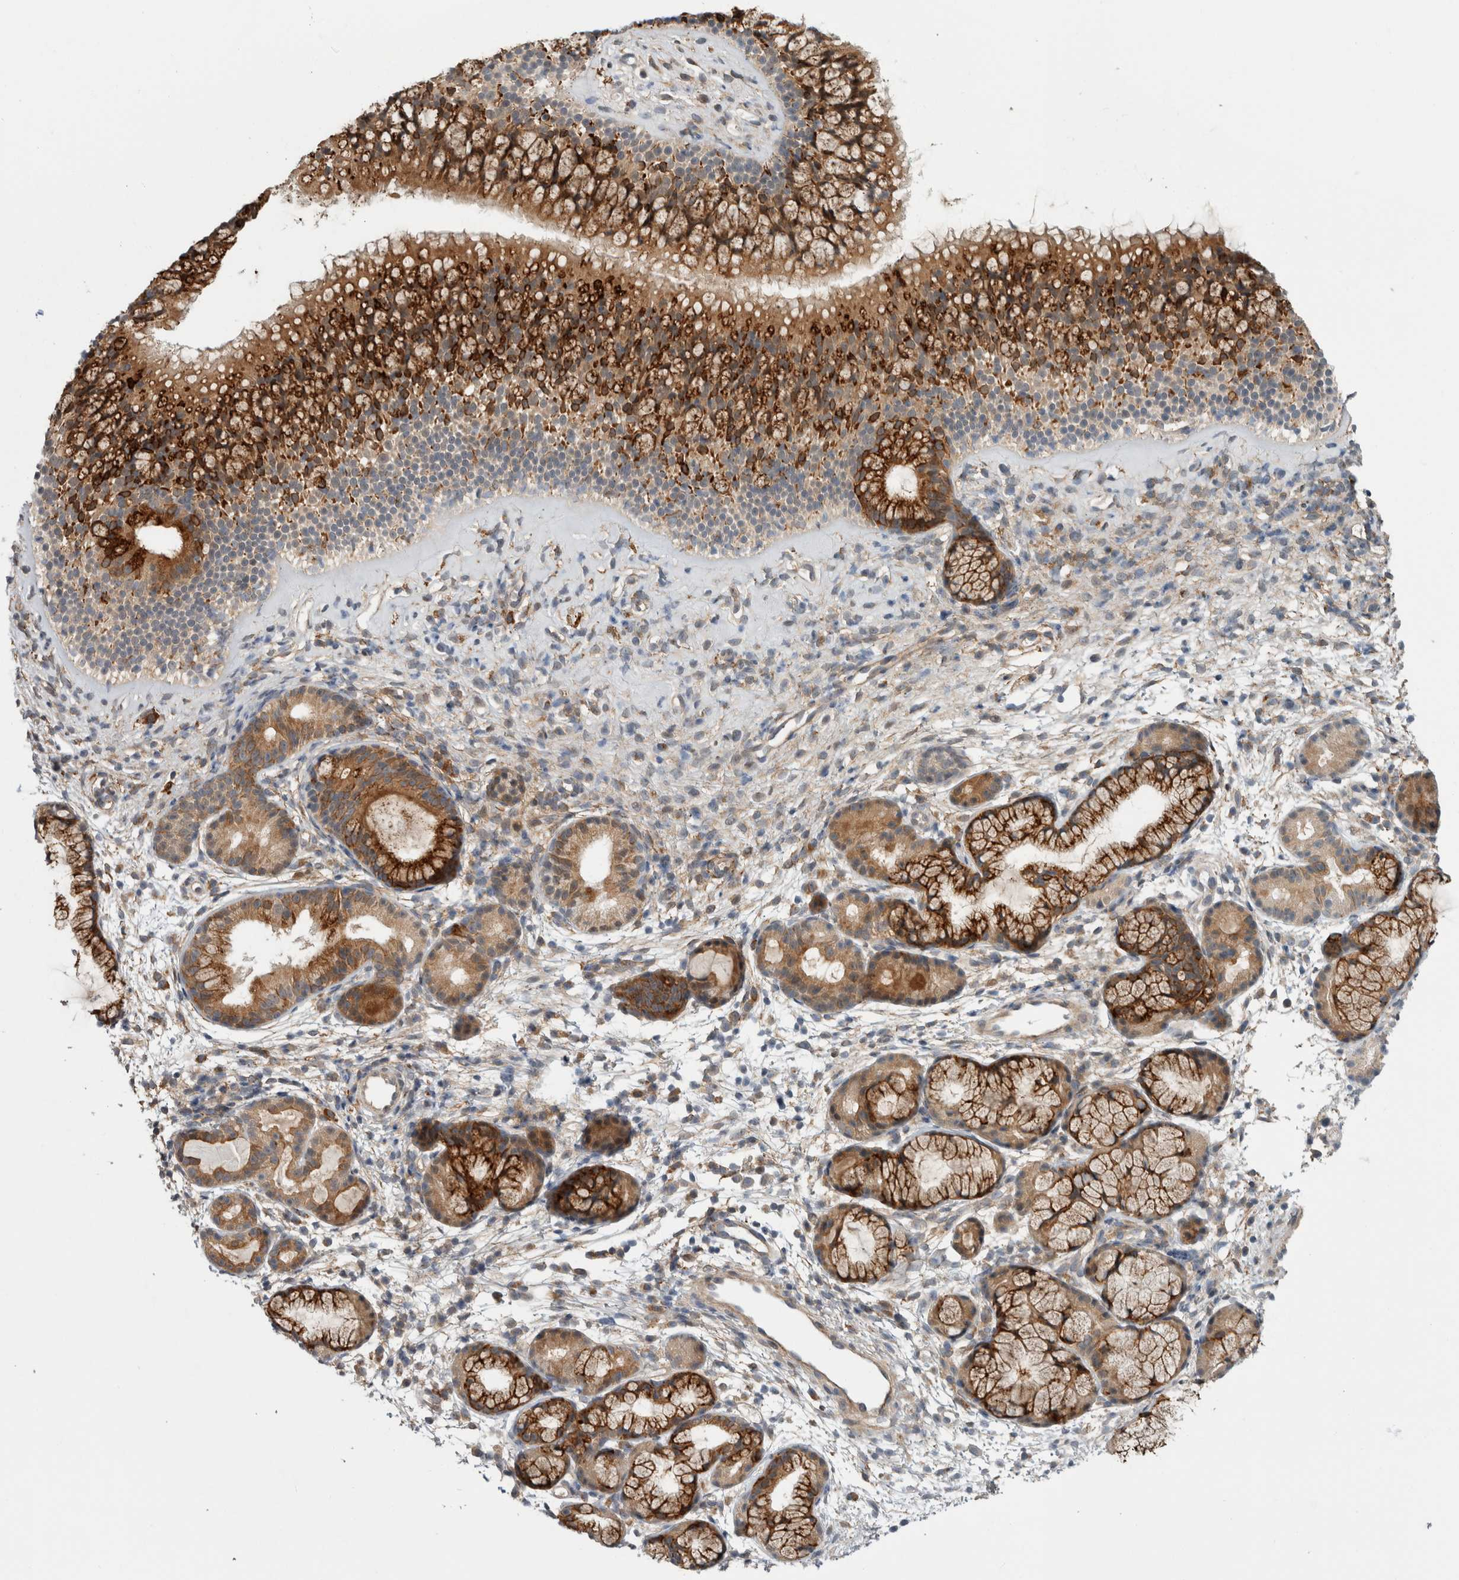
{"staining": {"intensity": "strong", "quantity": ">75%", "location": "cytoplasmic/membranous"}, "tissue": "nasopharynx", "cell_type": "Respiratory epithelial cells", "image_type": "normal", "snomed": [{"axis": "morphology", "description": "Normal tissue, NOS"}, {"axis": "morphology", "description": "Inflammation, NOS"}, {"axis": "topography", "description": "Nasopharynx"}], "caption": "Strong cytoplasmic/membranous protein expression is identified in about >75% of respiratory epithelial cells in nasopharynx.", "gene": "ADGRL3", "patient": {"sex": "female", "age": 19}}